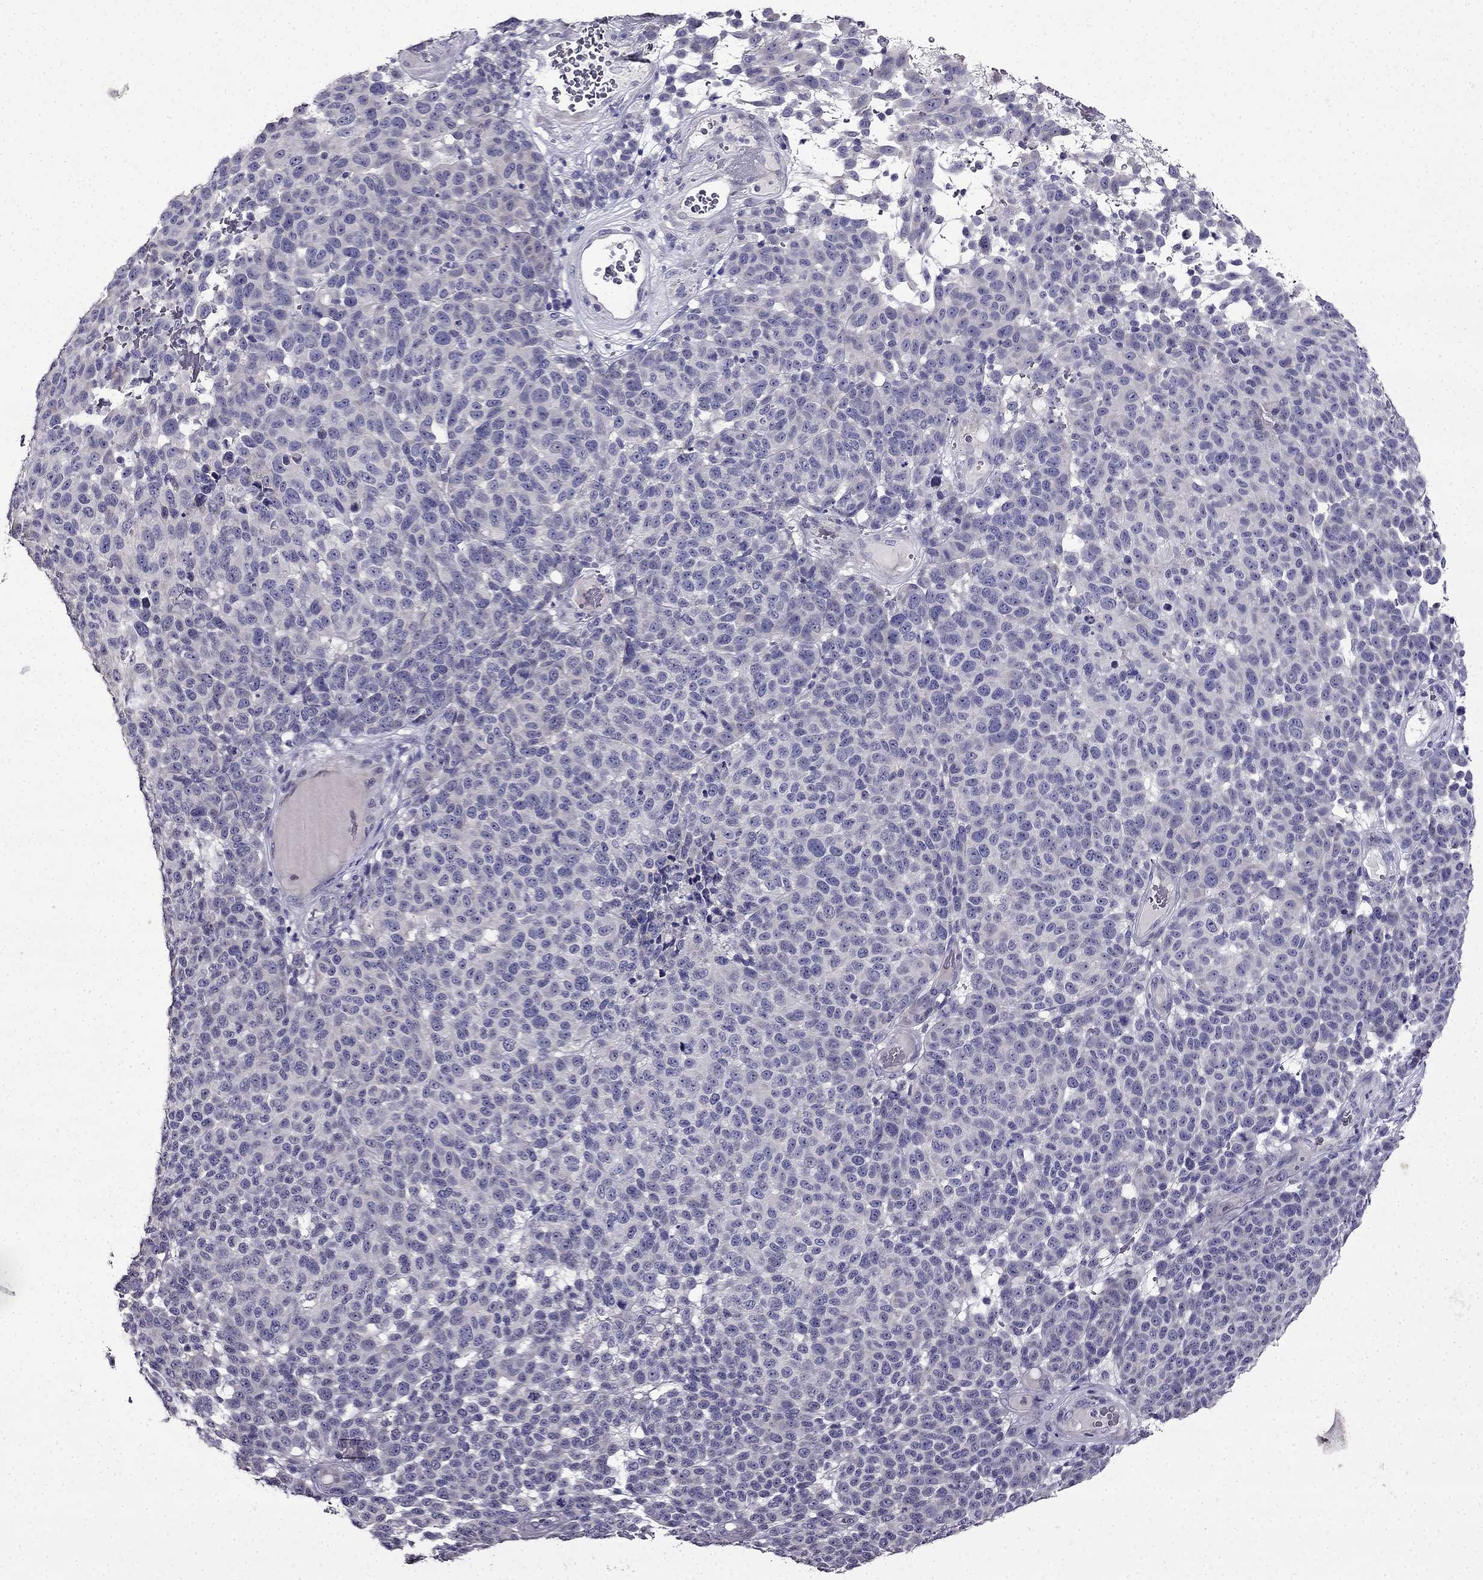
{"staining": {"intensity": "negative", "quantity": "none", "location": "none"}, "tissue": "melanoma", "cell_type": "Tumor cells", "image_type": "cancer", "snomed": [{"axis": "morphology", "description": "Malignant melanoma, NOS"}, {"axis": "topography", "description": "Skin"}], "caption": "This micrograph is of melanoma stained with immunohistochemistry (IHC) to label a protein in brown with the nuclei are counter-stained blue. There is no staining in tumor cells.", "gene": "TMEM266", "patient": {"sex": "male", "age": 59}}